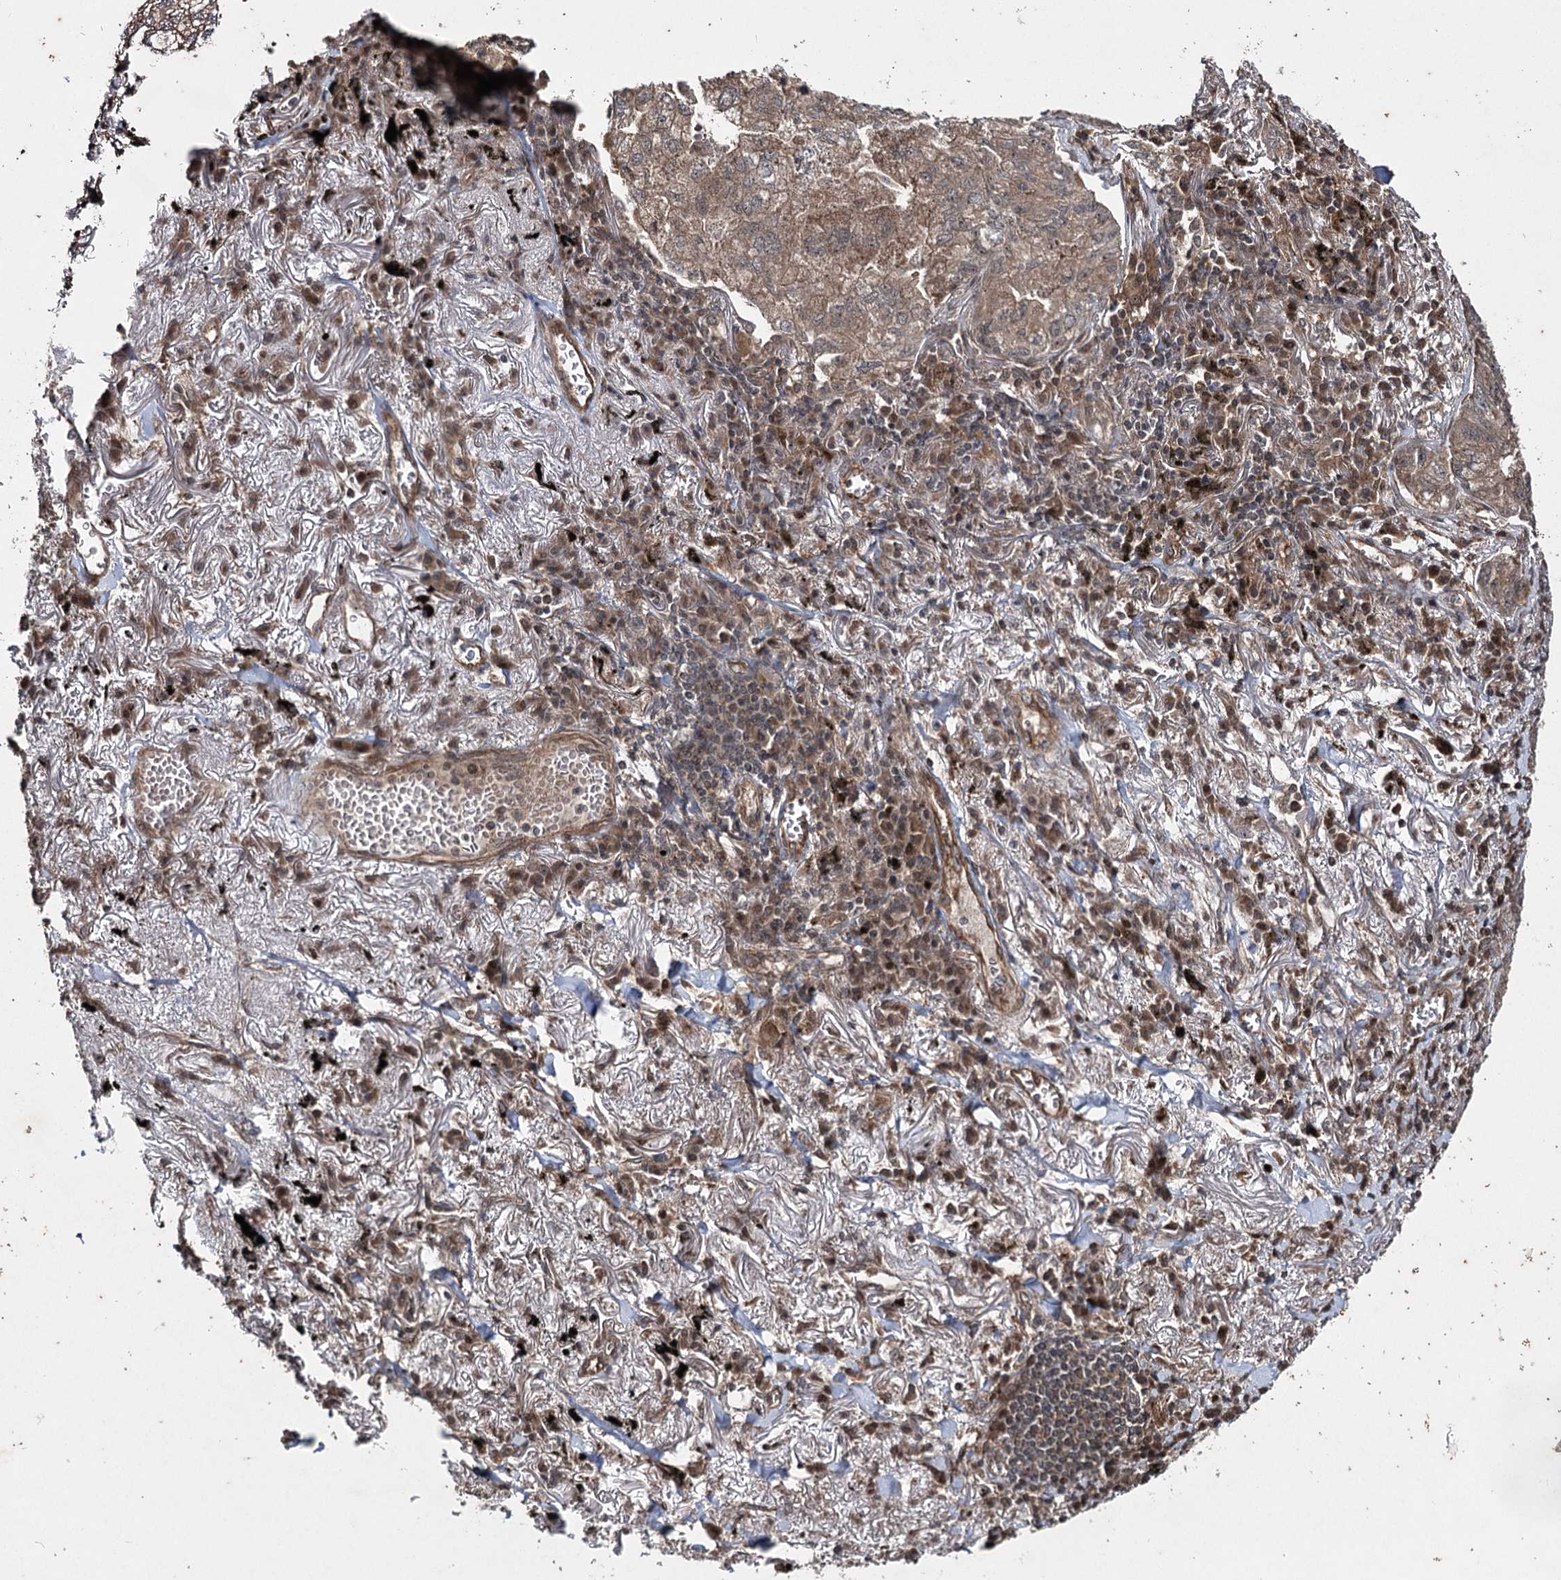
{"staining": {"intensity": "weak", "quantity": ">75%", "location": "cytoplasmic/membranous"}, "tissue": "lung cancer", "cell_type": "Tumor cells", "image_type": "cancer", "snomed": [{"axis": "morphology", "description": "Adenocarcinoma, NOS"}, {"axis": "topography", "description": "Lung"}], "caption": "DAB (3,3'-diaminobenzidine) immunohistochemical staining of human adenocarcinoma (lung) exhibits weak cytoplasmic/membranous protein staining in approximately >75% of tumor cells.", "gene": "INSIG2", "patient": {"sex": "male", "age": 65}}